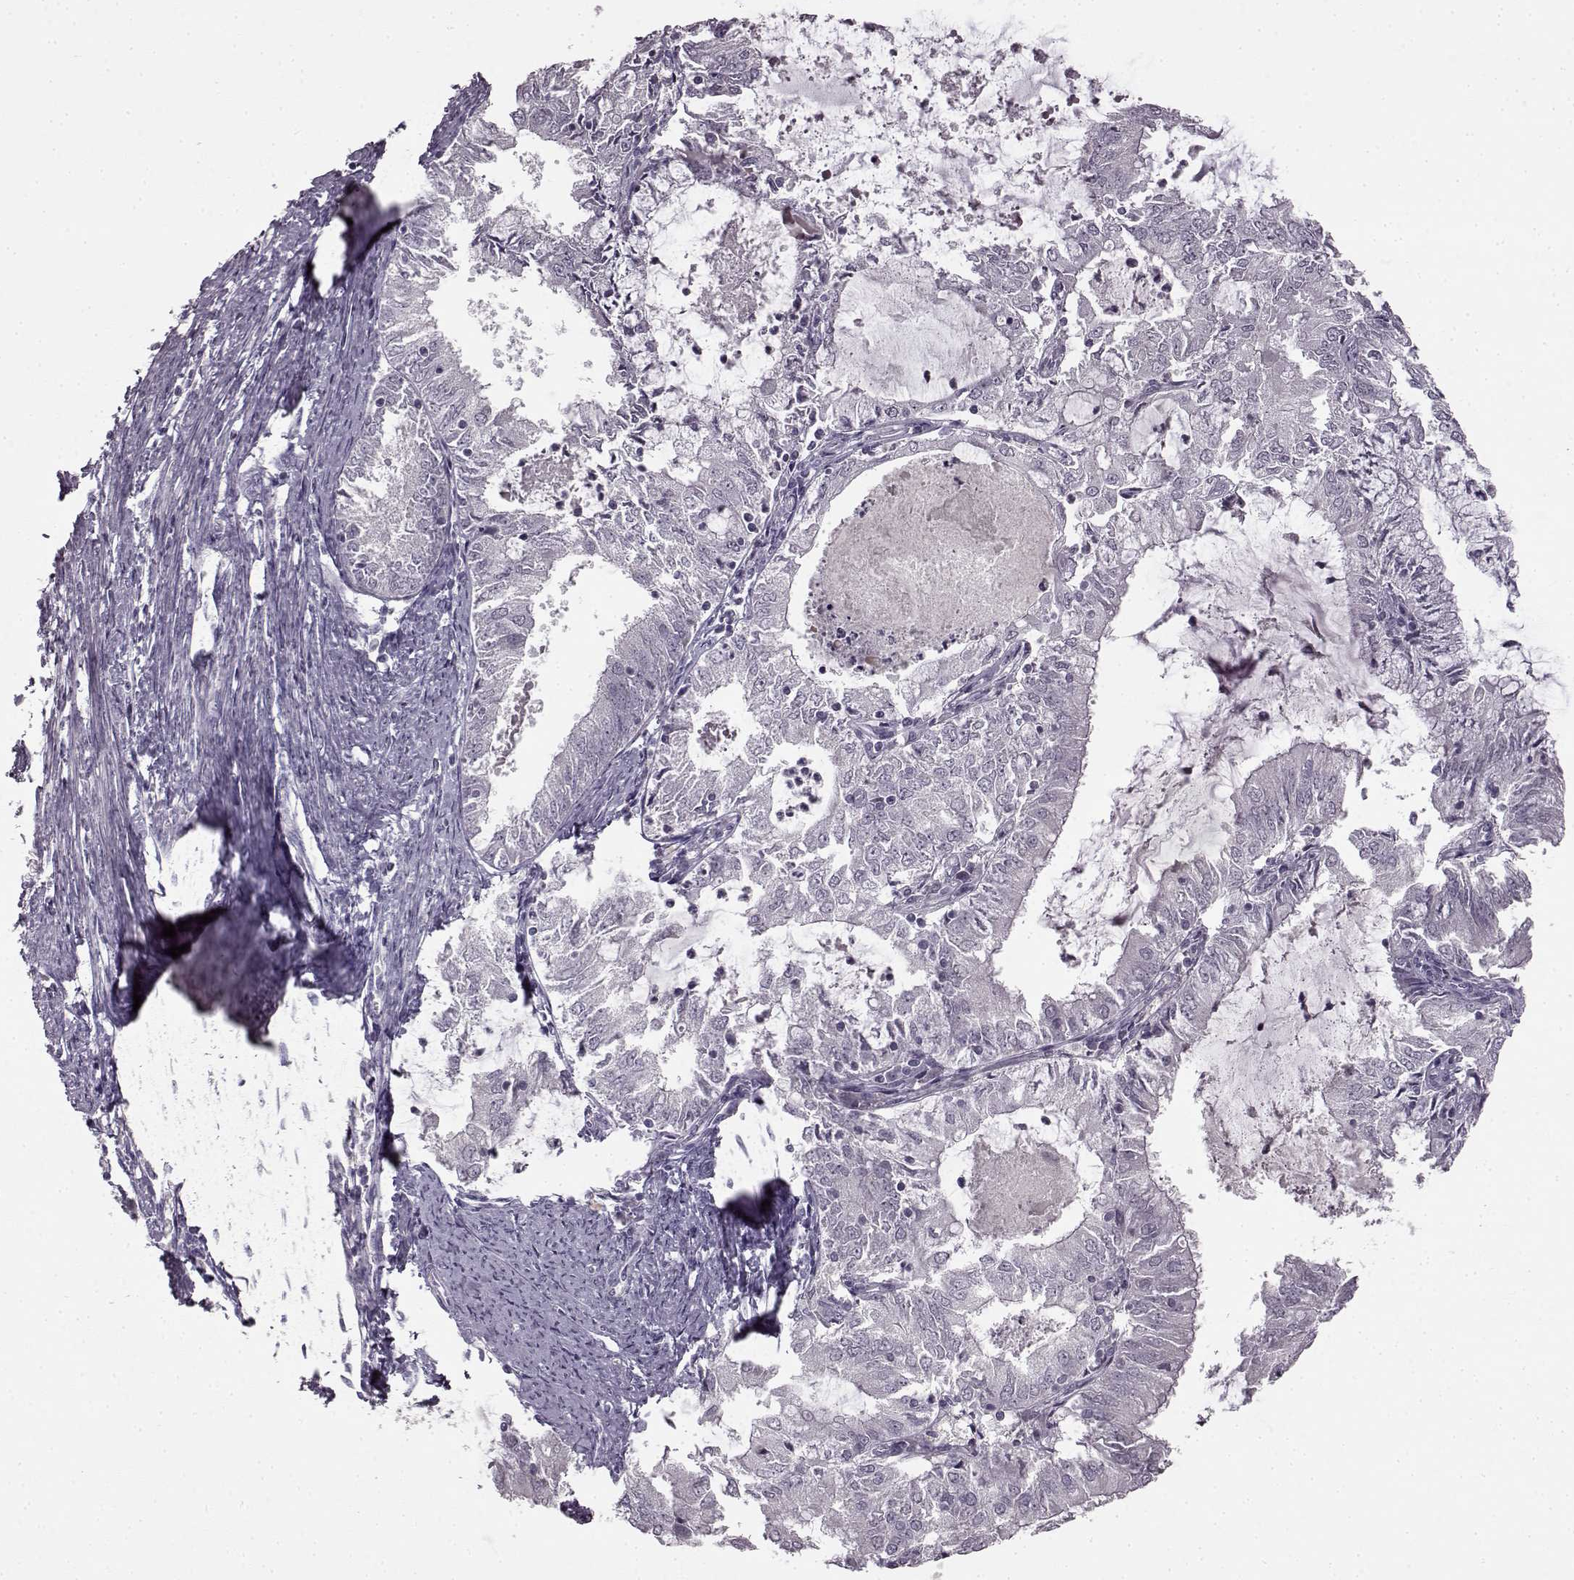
{"staining": {"intensity": "negative", "quantity": "none", "location": "none"}, "tissue": "endometrial cancer", "cell_type": "Tumor cells", "image_type": "cancer", "snomed": [{"axis": "morphology", "description": "Adenocarcinoma, NOS"}, {"axis": "topography", "description": "Endometrium"}], "caption": "Tumor cells are negative for brown protein staining in endometrial cancer.", "gene": "LHB", "patient": {"sex": "female", "age": 57}}